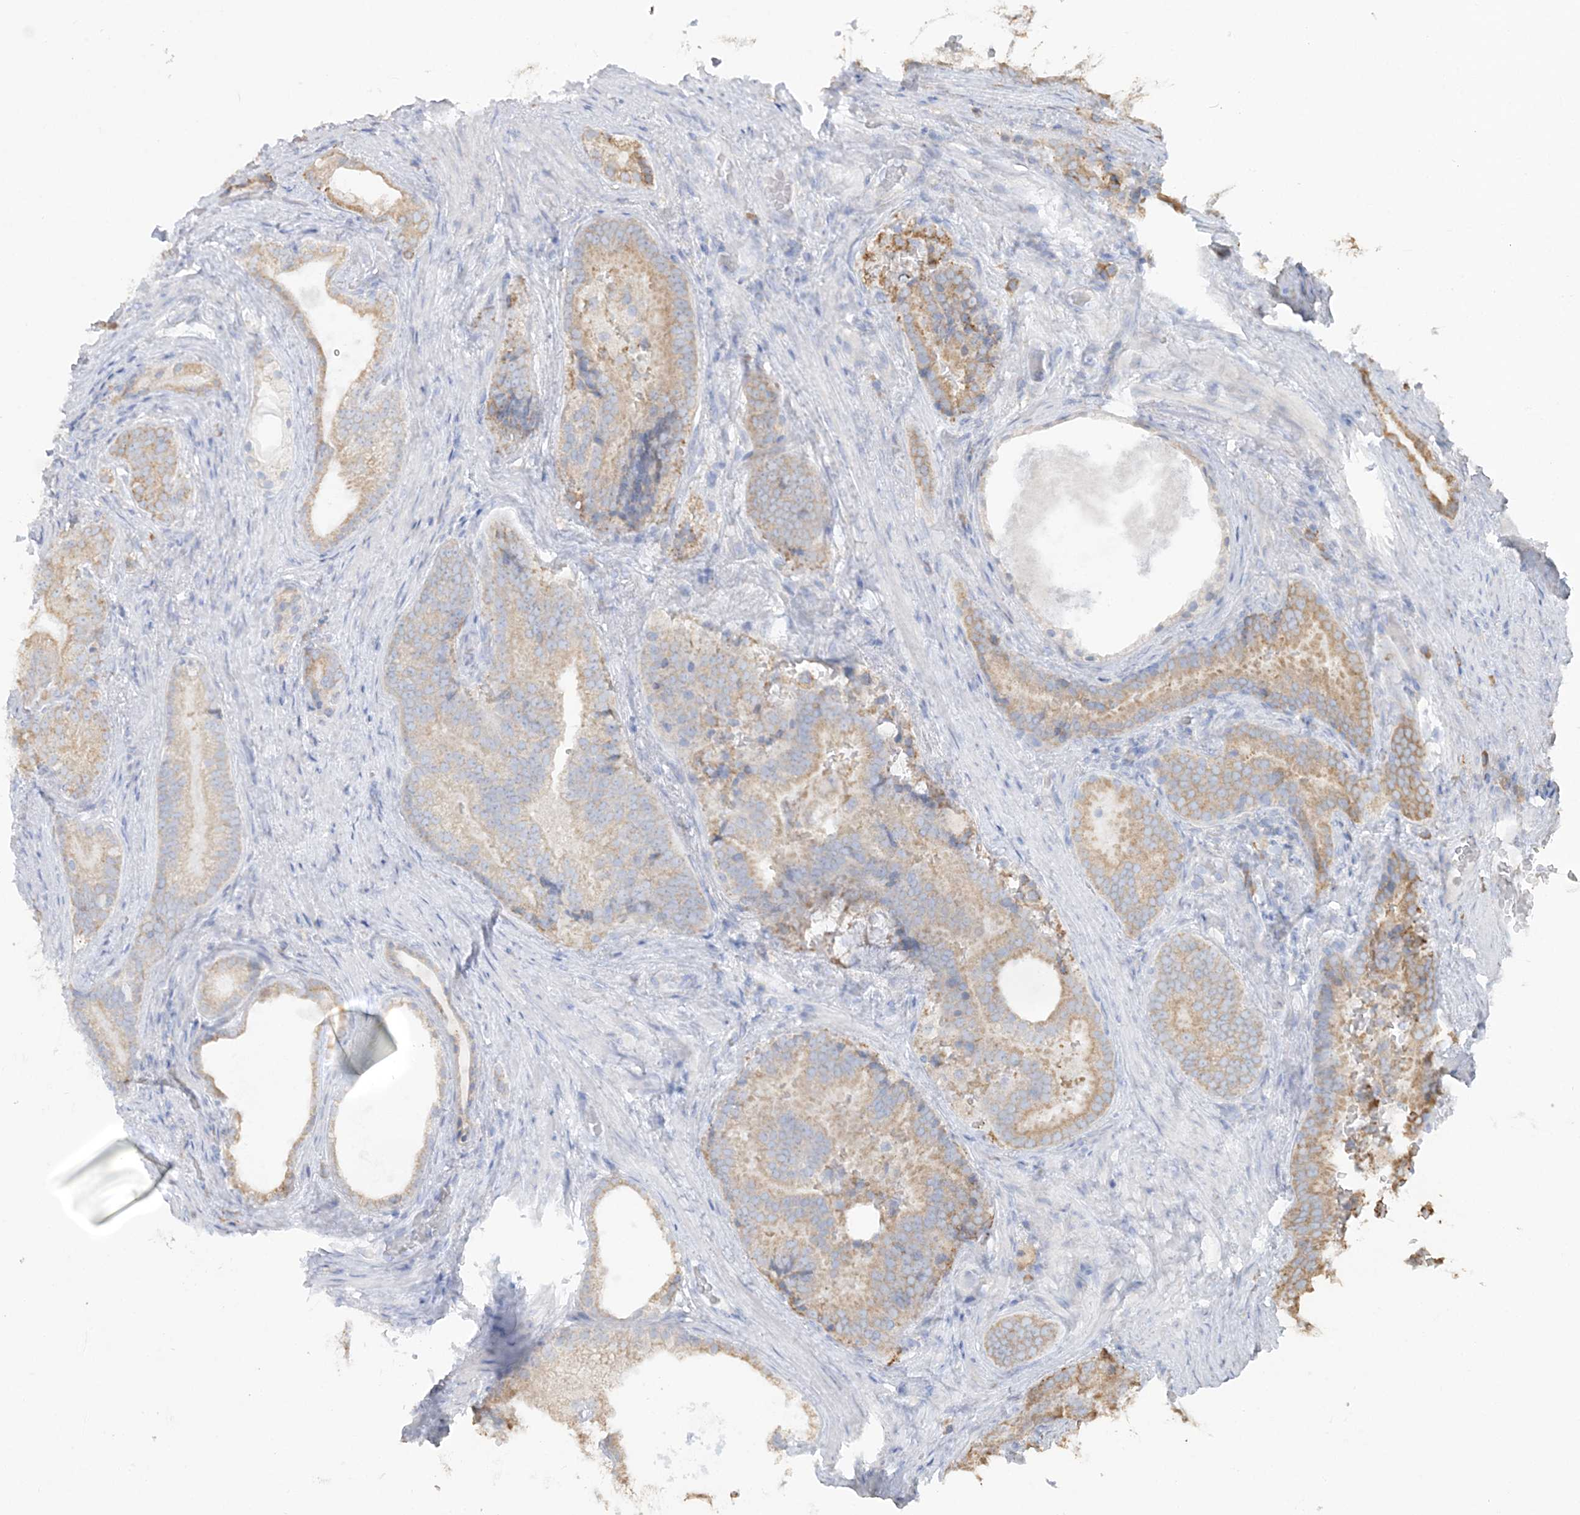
{"staining": {"intensity": "weak", "quantity": "<25%", "location": "cytoplasmic/membranous"}, "tissue": "prostate cancer", "cell_type": "Tumor cells", "image_type": "cancer", "snomed": [{"axis": "morphology", "description": "Adenocarcinoma, Low grade"}, {"axis": "topography", "description": "Prostate"}], "caption": "A high-resolution micrograph shows immunohistochemistry staining of prostate cancer (low-grade adenocarcinoma), which exhibits no significant positivity in tumor cells.", "gene": "TBC1D5", "patient": {"sex": "male", "age": 71}}